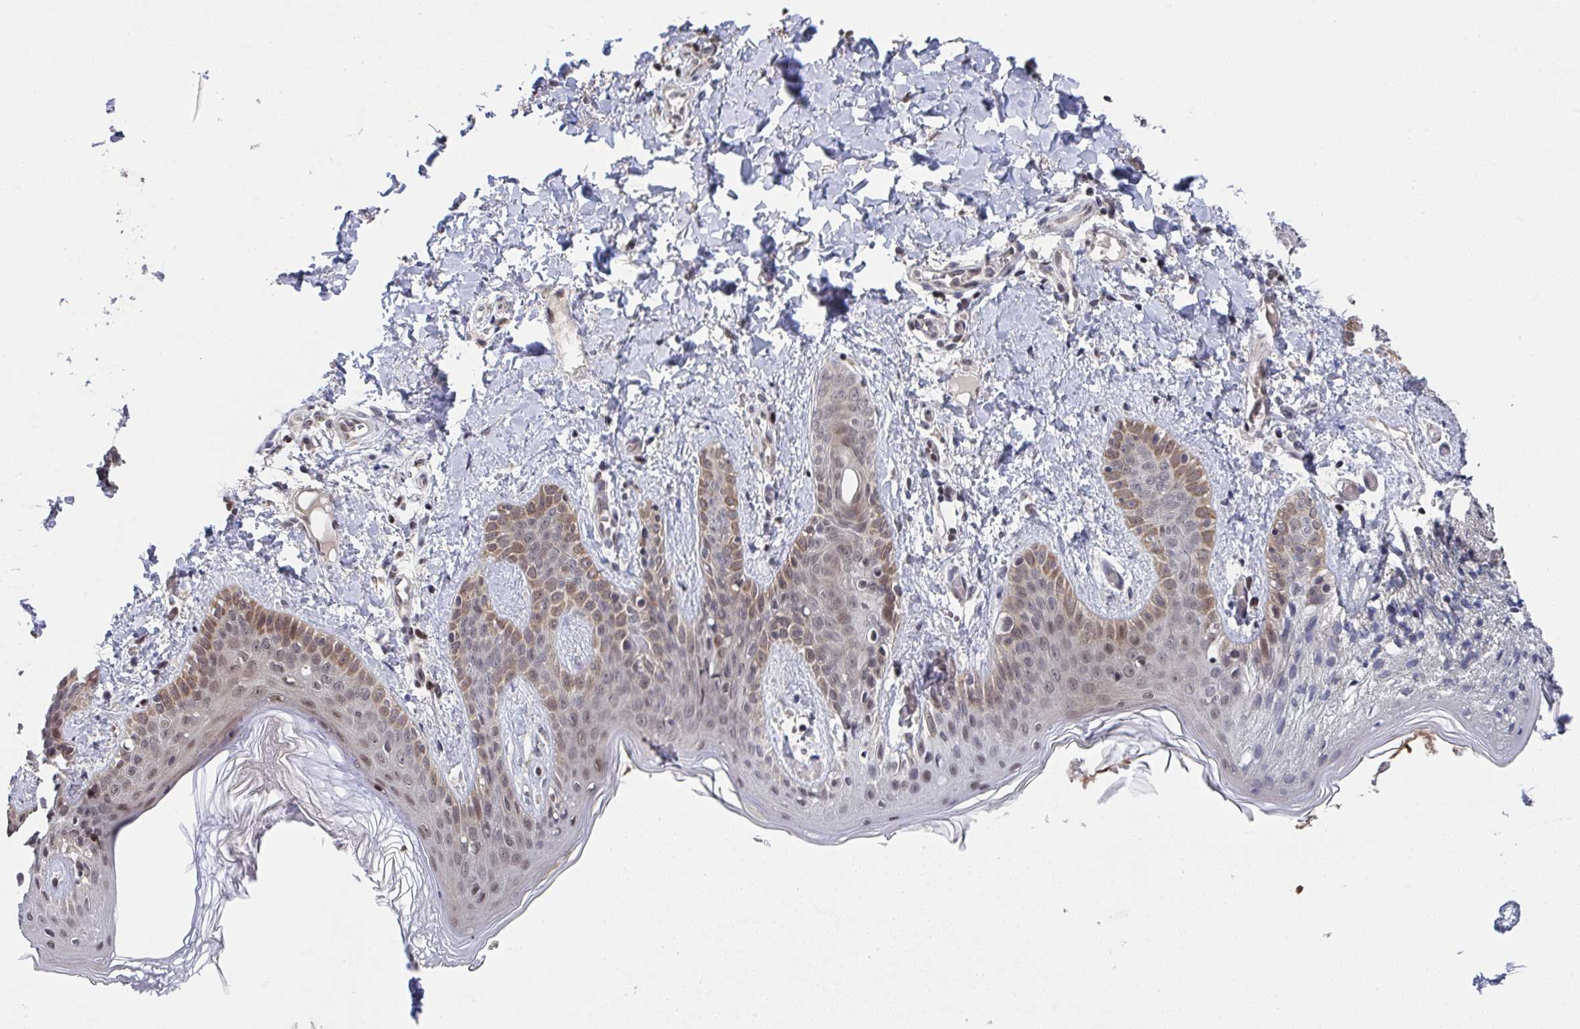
{"staining": {"intensity": "moderate", "quantity": ">75%", "location": "cytoplasmic/membranous,nuclear"}, "tissue": "skin", "cell_type": "Fibroblasts", "image_type": "normal", "snomed": [{"axis": "morphology", "description": "Normal tissue, NOS"}, {"axis": "topography", "description": "Skin"}], "caption": "A medium amount of moderate cytoplasmic/membranous,nuclear positivity is present in approximately >75% of fibroblasts in unremarkable skin.", "gene": "JMJD1C", "patient": {"sex": "male", "age": 16}}